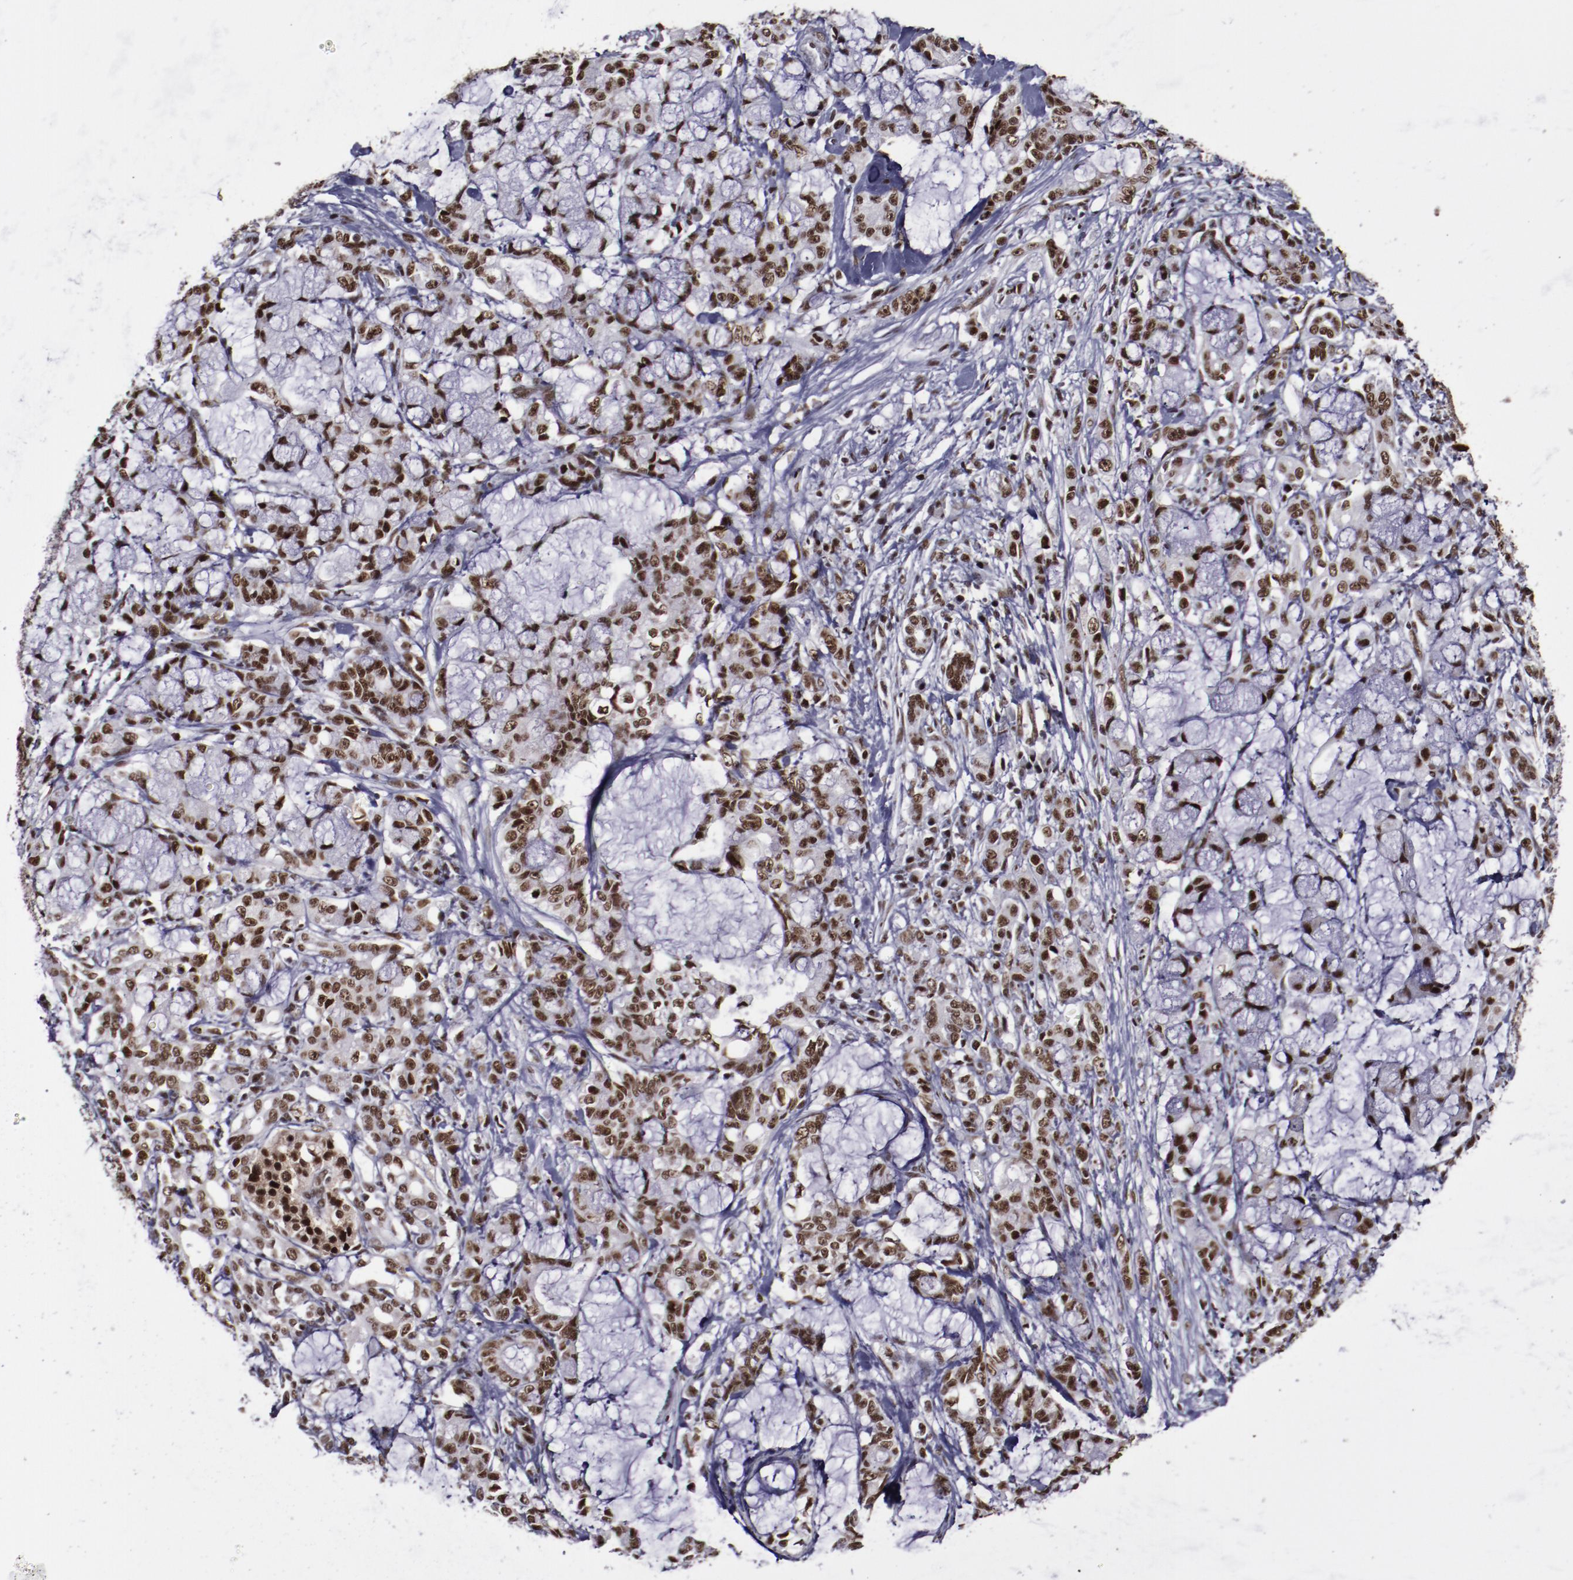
{"staining": {"intensity": "strong", "quantity": ">75%", "location": "nuclear"}, "tissue": "pancreatic cancer", "cell_type": "Tumor cells", "image_type": "cancer", "snomed": [{"axis": "morphology", "description": "Adenocarcinoma, NOS"}, {"axis": "topography", "description": "Pancreas"}], "caption": "Human adenocarcinoma (pancreatic) stained with a brown dye exhibits strong nuclear positive positivity in approximately >75% of tumor cells.", "gene": "ERH", "patient": {"sex": "female", "age": 73}}